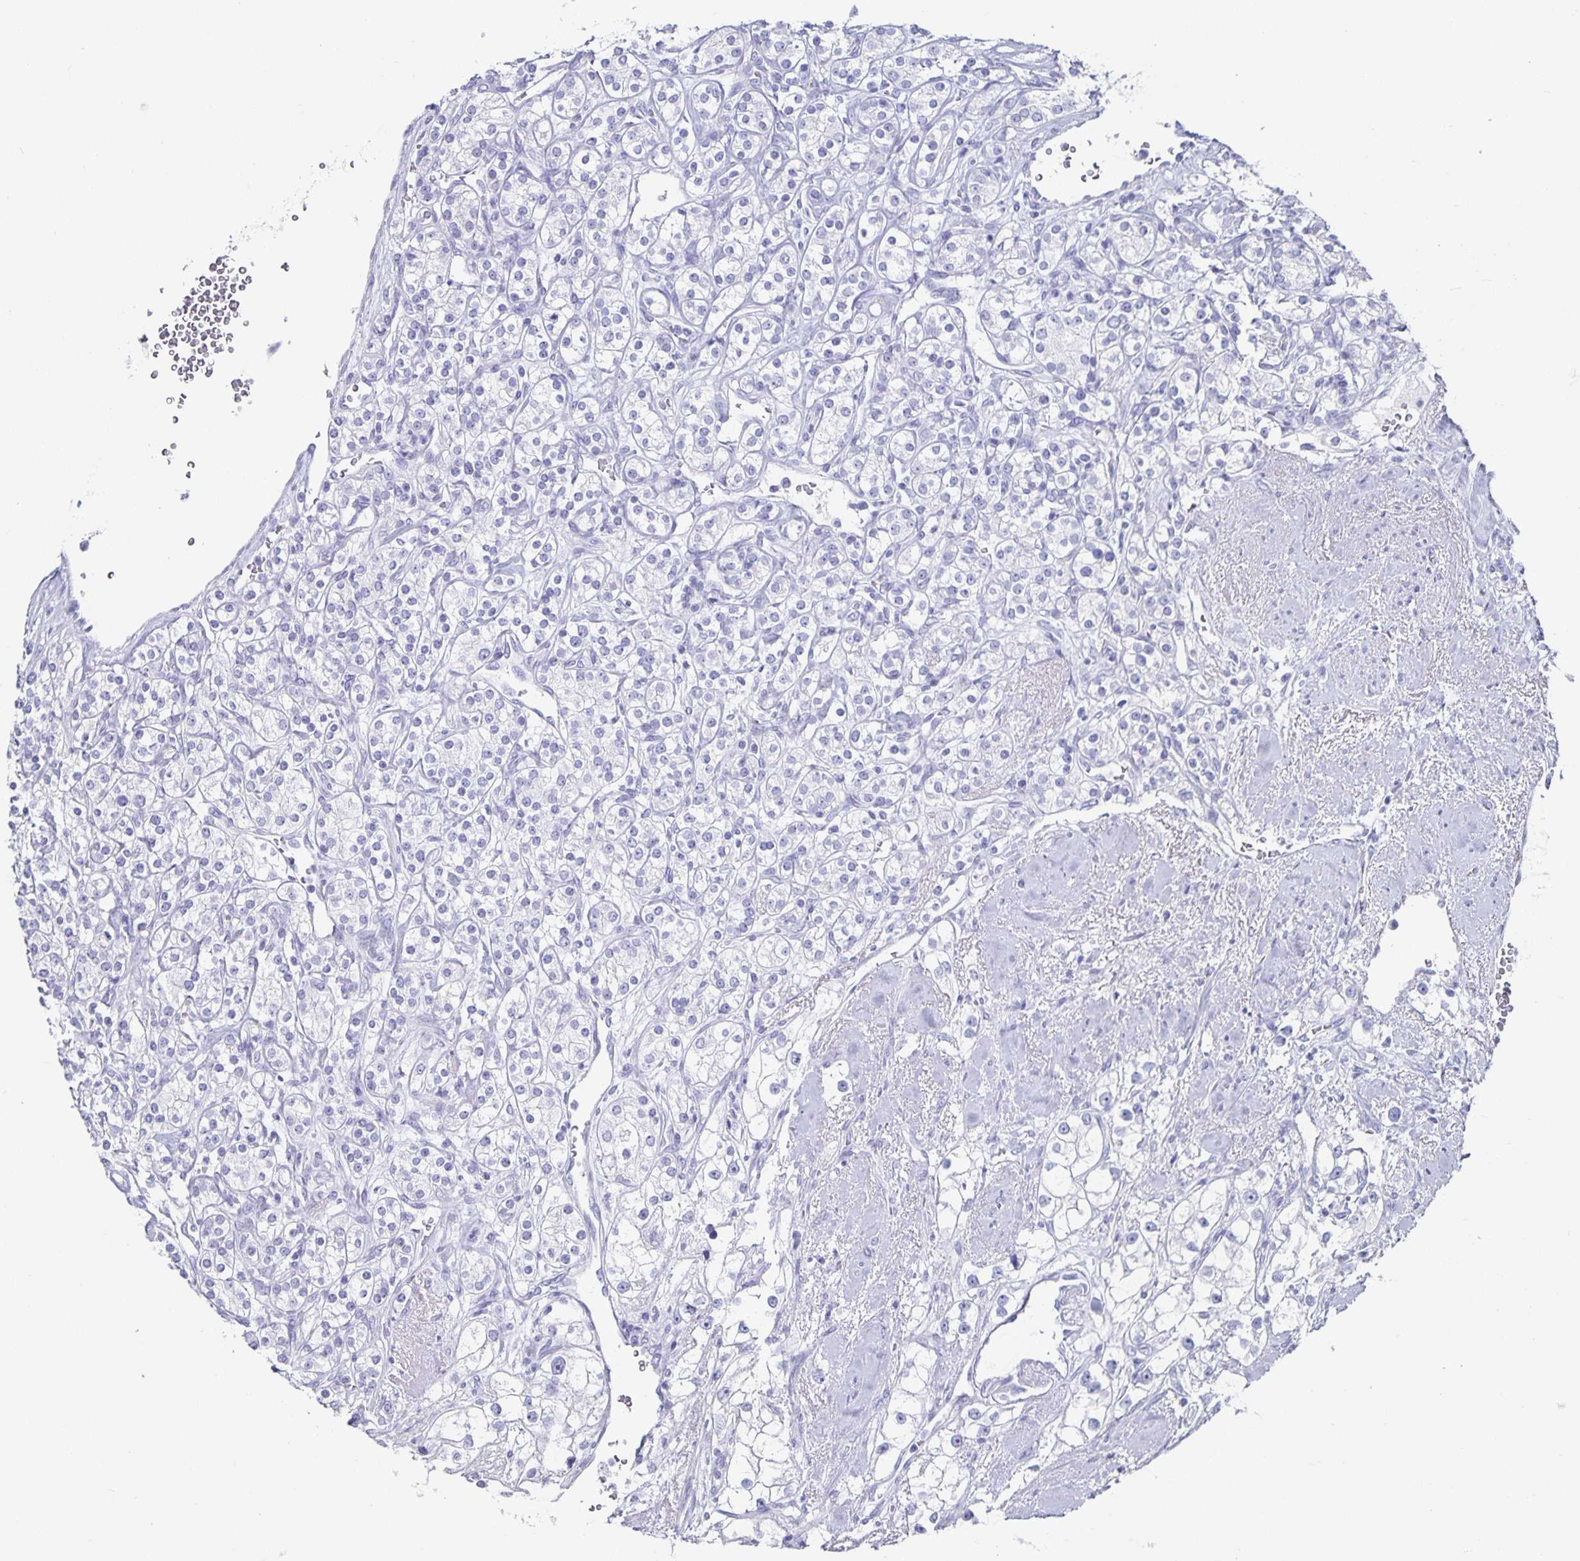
{"staining": {"intensity": "negative", "quantity": "none", "location": "none"}, "tissue": "renal cancer", "cell_type": "Tumor cells", "image_type": "cancer", "snomed": [{"axis": "morphology", "description": "Adenocarcinoma, NOS"}, {"axis": "topography", "description": "Kidney"}], "caption": "The immunohistochemistry micrograph has no significant positivity in tumor cells of renal cancer (adenocarcinoma) tissue.", "gene": "CHGA", "patient": {"sex": "male", "age": 77}}